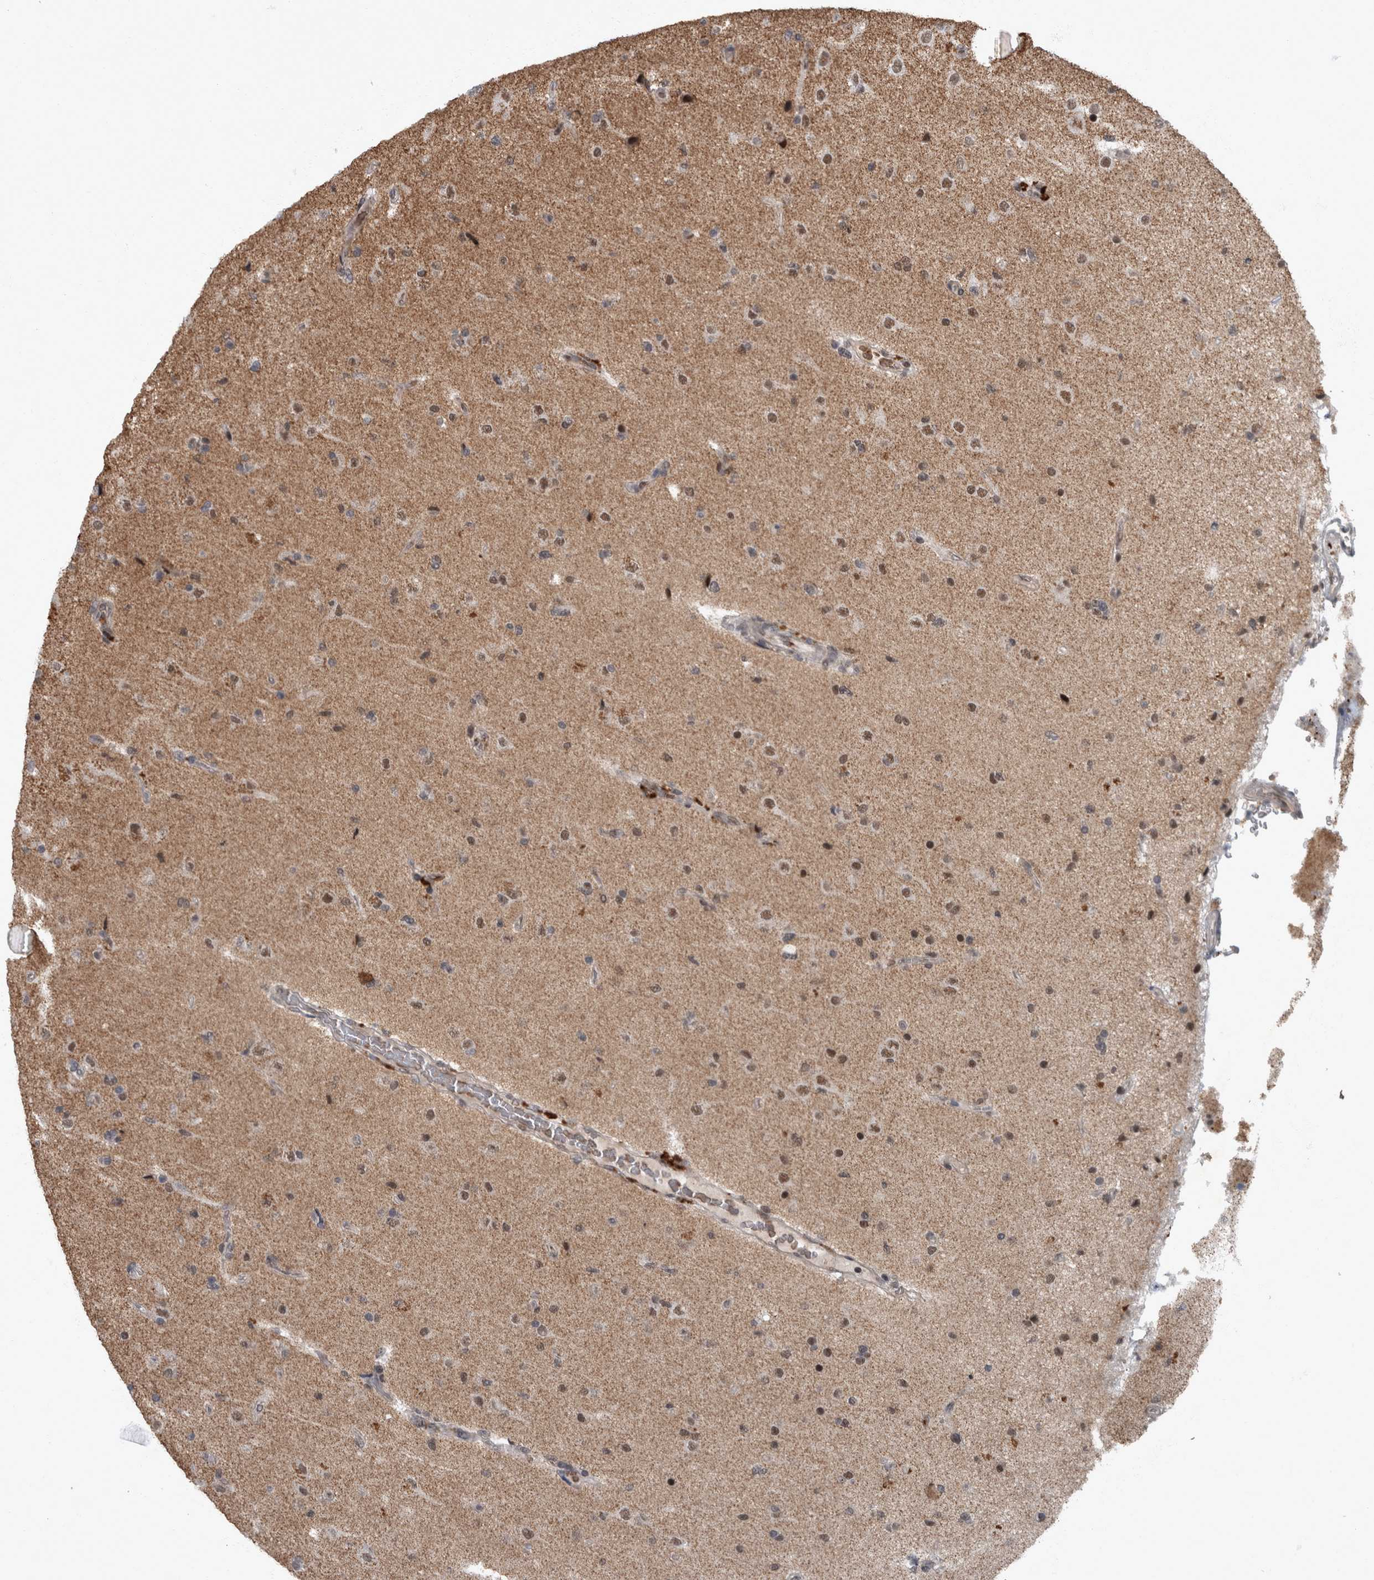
{"staining": {"intensity": "moderate", "quantity": ">75%", "location": "nuclear"}, "tissue": "glioma", "cell_type": "Tumor cells", "image_type": "cancer", "snomed": [{"axis": "morphology", "description": "Glioma, malignant, High grade"}, {"axis": "topography", "description": "Brain"}], "caption": "A high-resolution photomicrograph shows immunohistochemistry staining of glioma, which exhibits moderate nuclear staining in about >75% of tumor cells. Using DAB (brown) and hematoxylin (blue) stains, captured at high magnification using brightfield microscopy.", "gene": "WDR33", "patient": {"sex": "male", "age": 72}}